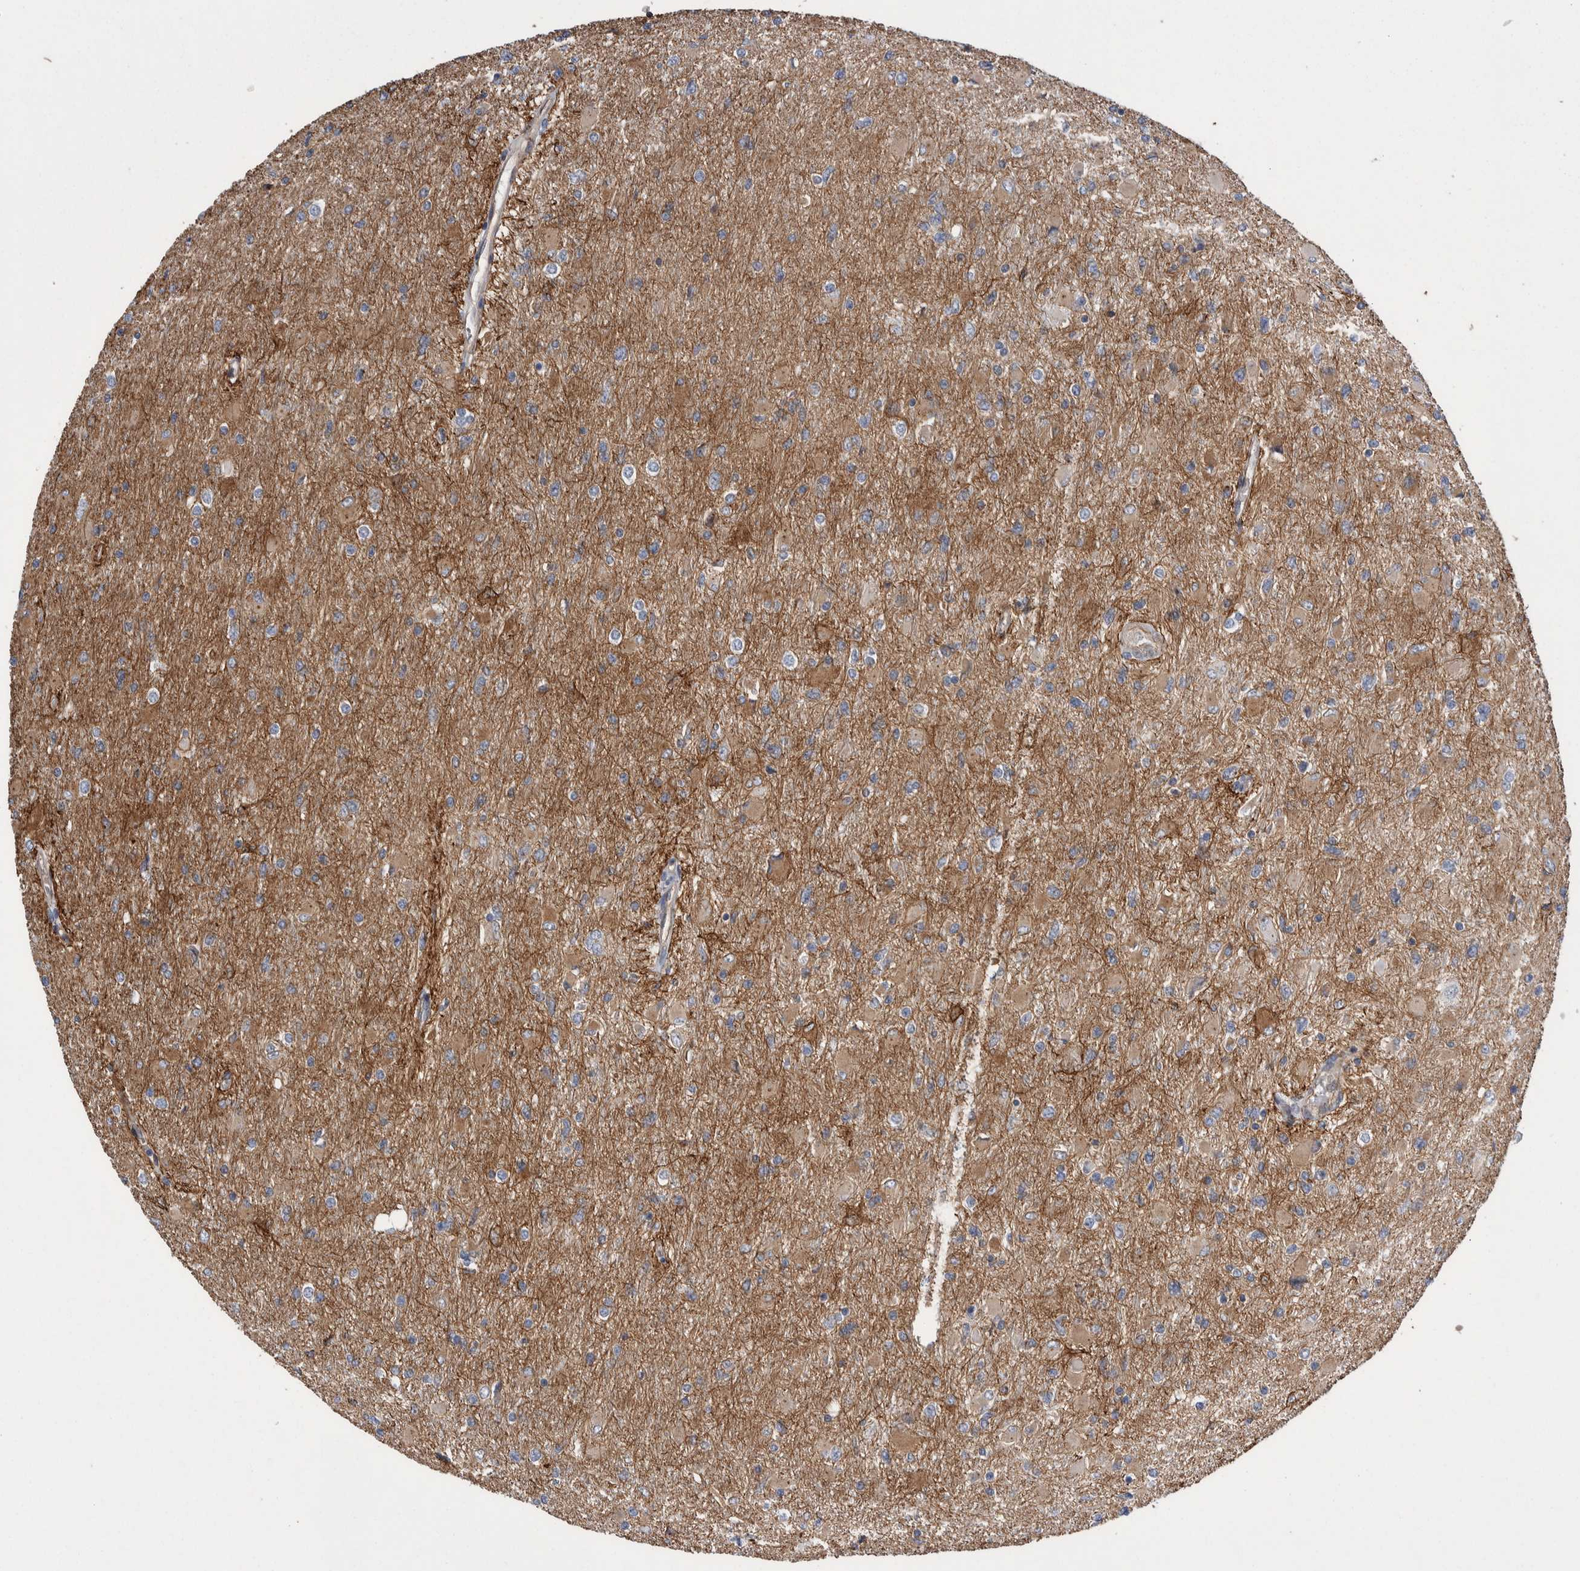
{"staining": {"intensity": "moderate", "quantity": "<25%", "location": "cytoplasmic/membranous"}, "tissue": "glioma", "cell_type": "Tumor cells", "image_type": "cancer", "snomed": [{"axis": "morphology", "description": "Glioma, malignant, High grade"}, {"axis": "topography", "description": "Cerebral cortex"}], "caption": "Moderate cytoplasmic/membranous protein expression is present in about <25% of tumor cells in glioma. The staining was performed using DAB (3,3'-diaminobenzidine) to visualize the protein expression in brown, while the nuclei were stained in blue with hematoxylin (Magnification: 20x).", "gene": "KIF12", "patient": {"sex": "female", "age": 36}}